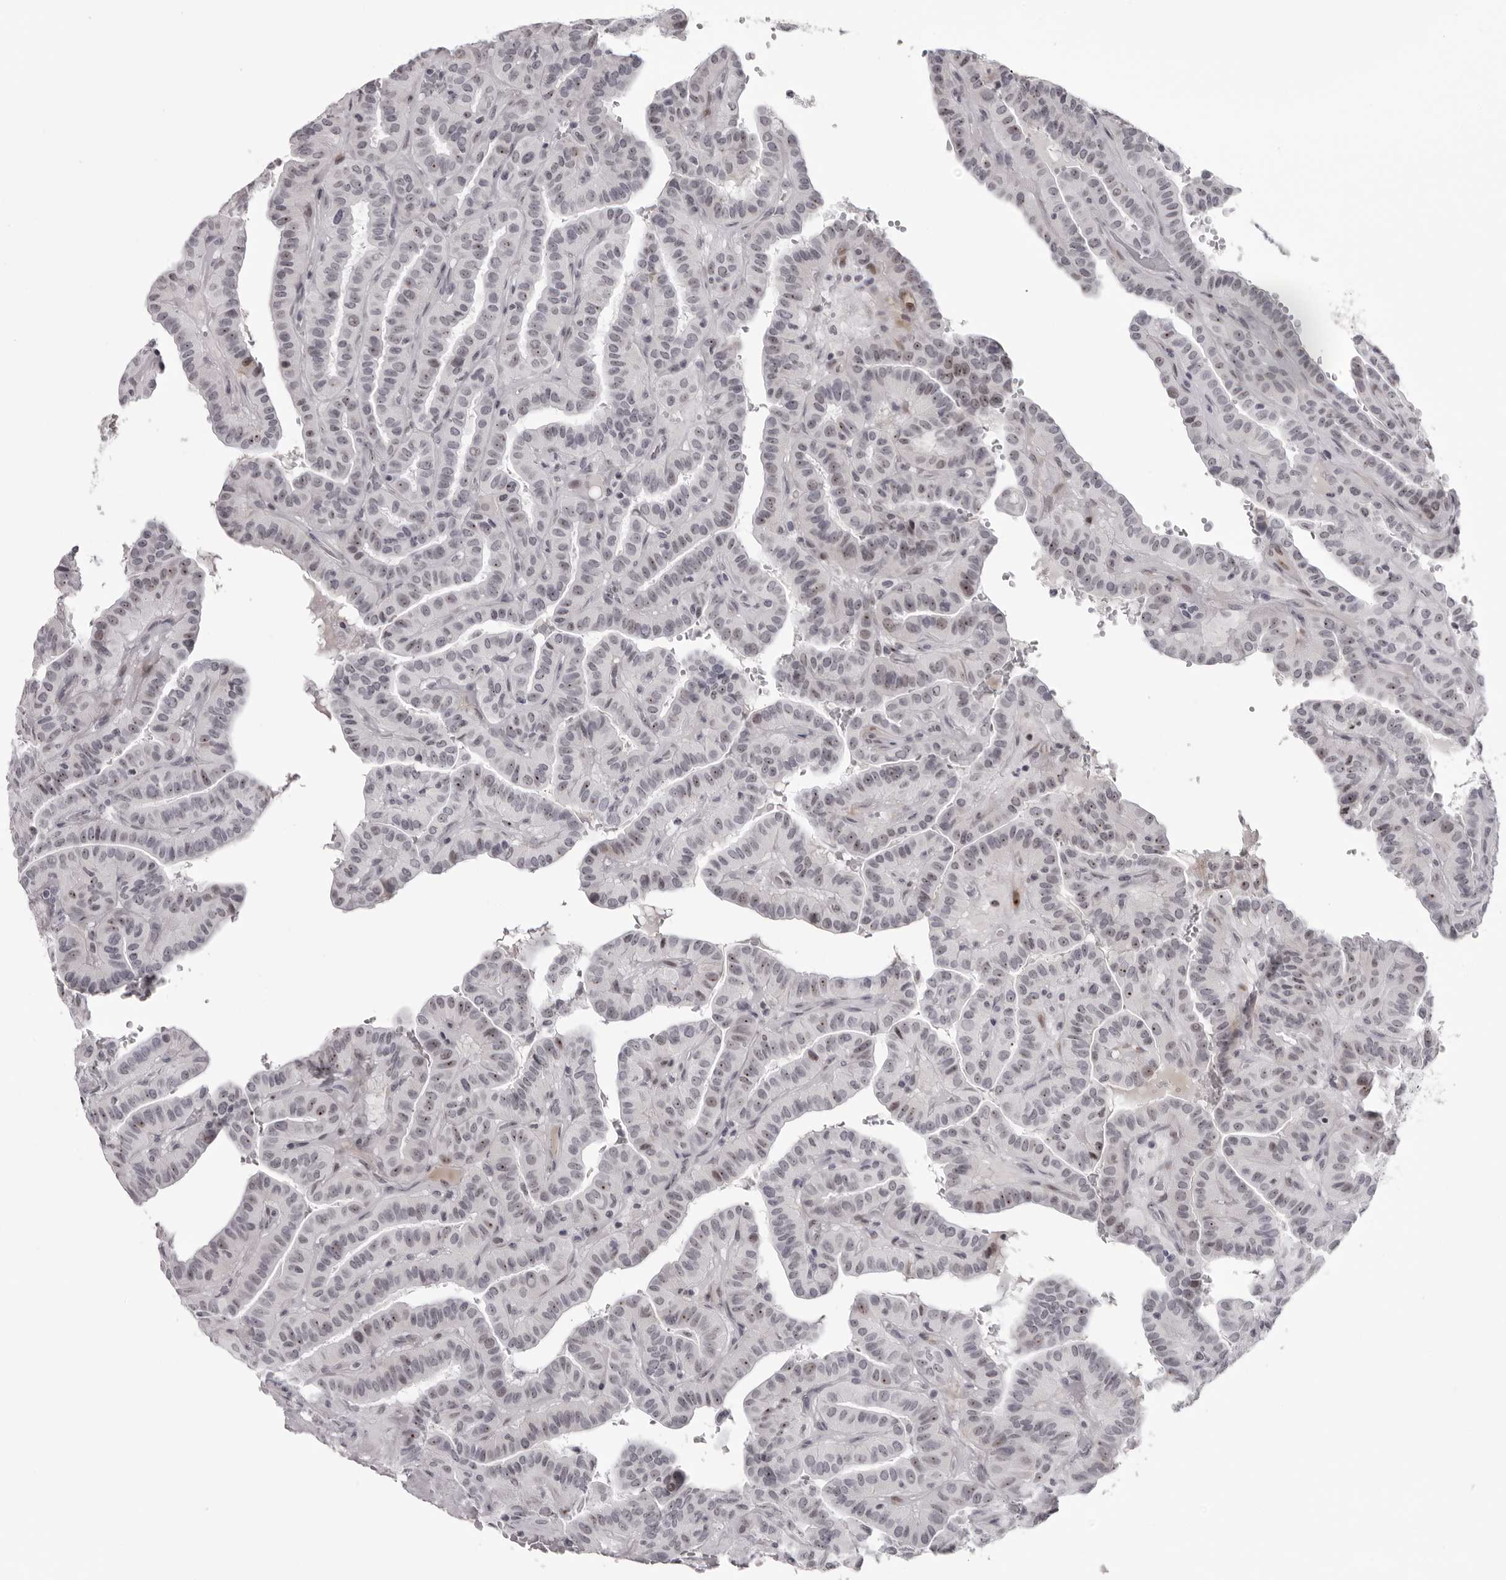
{"staining": {"intensity": "strong", "quantity": "<25%", "location": "nuclear"}, "tissue": "thyroid cancer", "cell_type": "Tumor cells", "image_type": "cancer", "snomed": [{"axis": "morphology", "description": "Papillary adenocarcinoma, NOS"}, {"axis": "topography", "description": "Thyroid gland"}], "caption": "This is a histology image of IHC staining of papillary adenocarcinoma (thyroid), which shows strong staining in the nuclear of tumor cells.", "gene": "HELZ", "patient": {"sex": "male", "age": 77}}